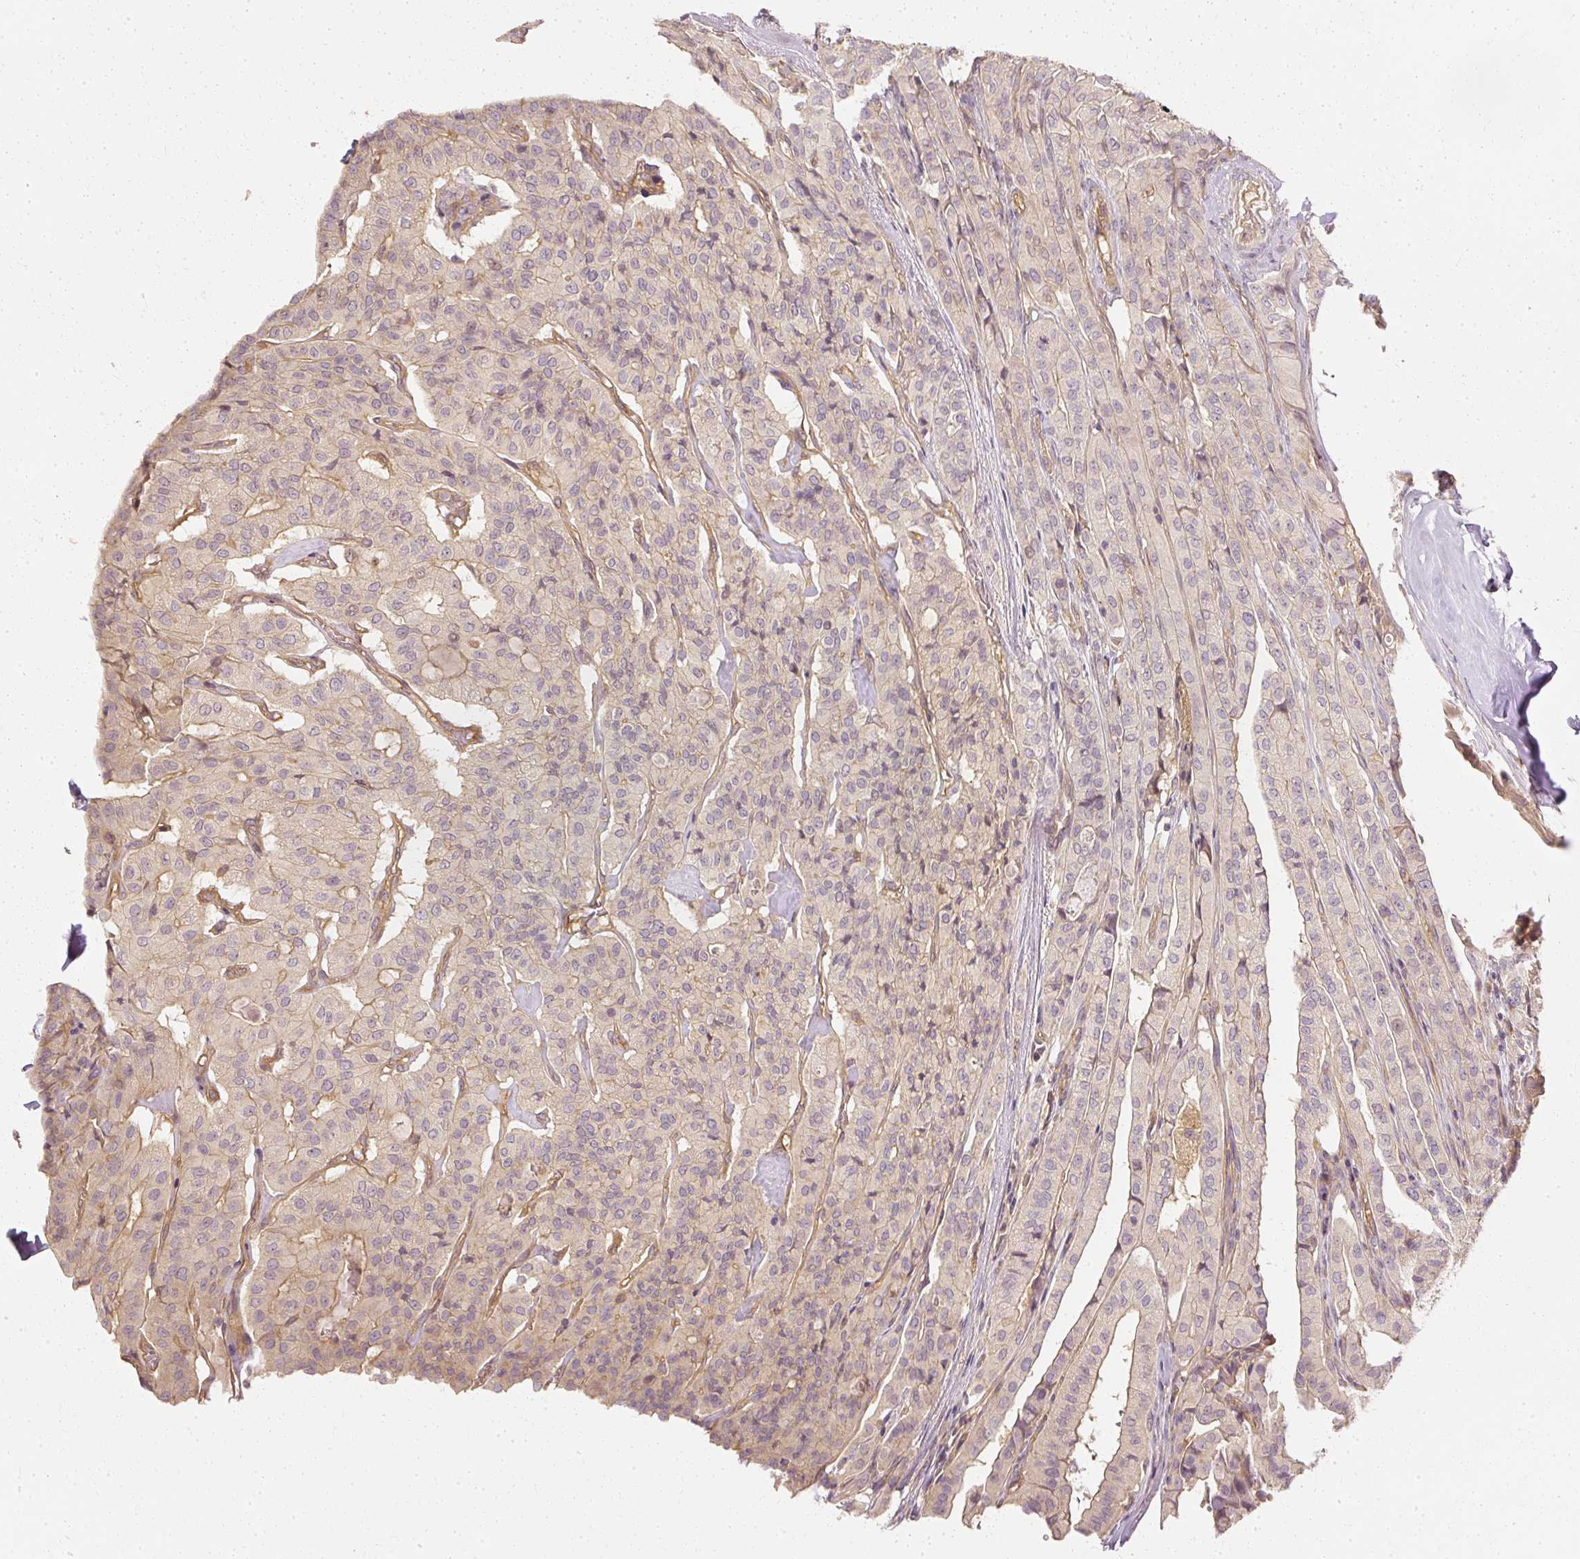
{"staining": {"intensity": "weak", "quantity": "25%-75%", "location": "cytoplasmic/membranous"}, "tissue": "thyroid cancer", "cell_type": "Tumor cells", "image_type": "cancer", "snomed": [{"axis": "morphology", "description": "Papillary adenocarcinoma, NOS"}, {"axis": "topography", "description": "Thyroid gland"}], "caption": "An IHC histopathology image of tumor tissue is shown. Protein staining in brown labels weak cytoplasmic/membranous positivity in papillary adenocarcinoma (thyroid) within tumor cells.", "gene": "GNAQ", "patient": {"sex": "female", "age": 59}}